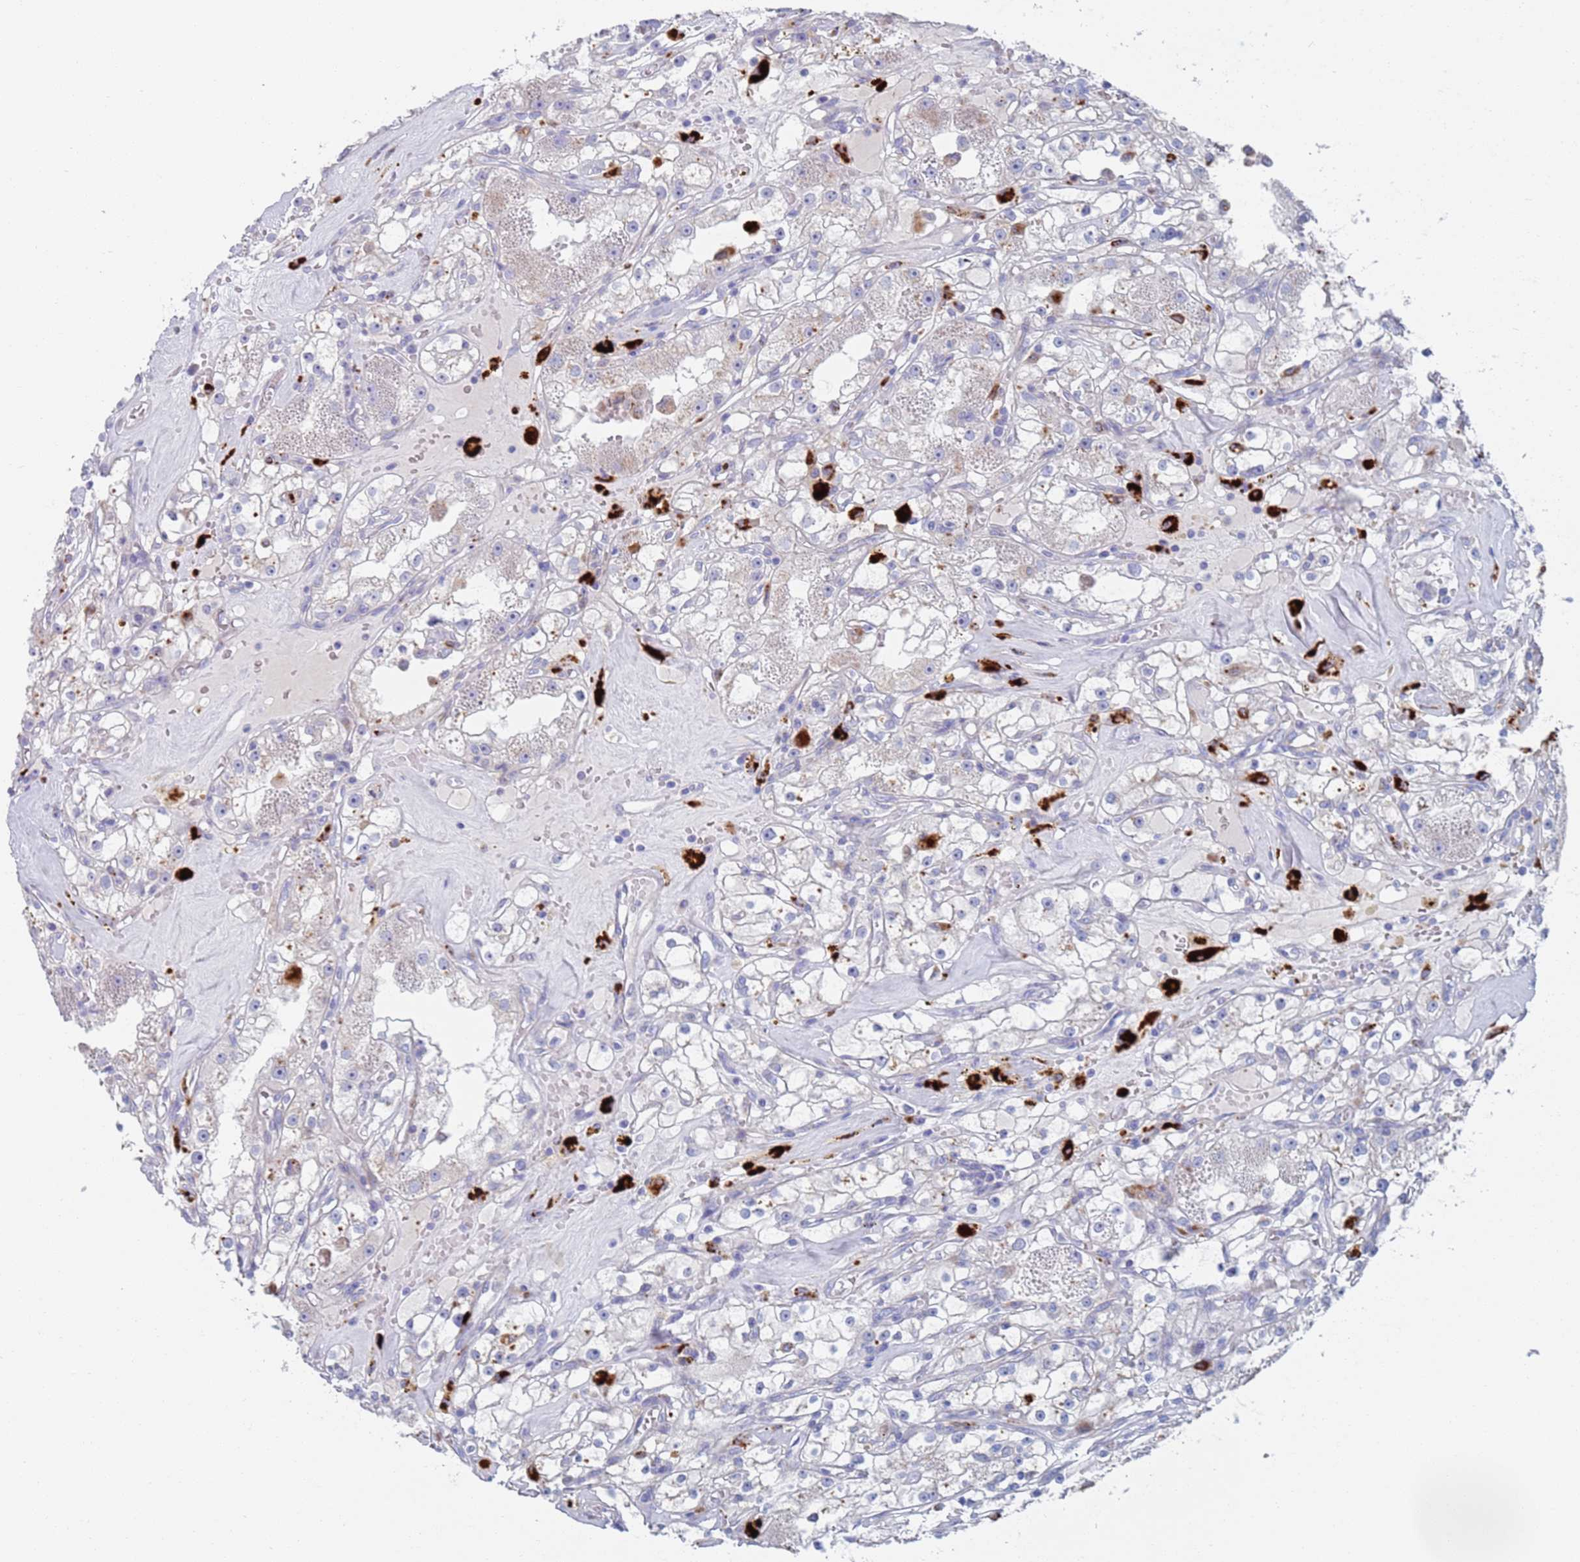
{"staining": {"intensity": "negative", "quantity": "none", "location": "none"}, "tissue": "renal cancer", "cell_type": "Tumor cells", "image_type": "cancer", "snomed": [{"axis": "morphology", "description": "Adenocarcinoma, NOS"}, {"axis": "topography", "description": "Kidney"}], "caption": "This is an IHC photomicrograph of renal cancer (adenocarcinoma). There is no expression in tumor cells.", "gene": "FUCA1", "patient": {"sex": "male", "age": 56}}